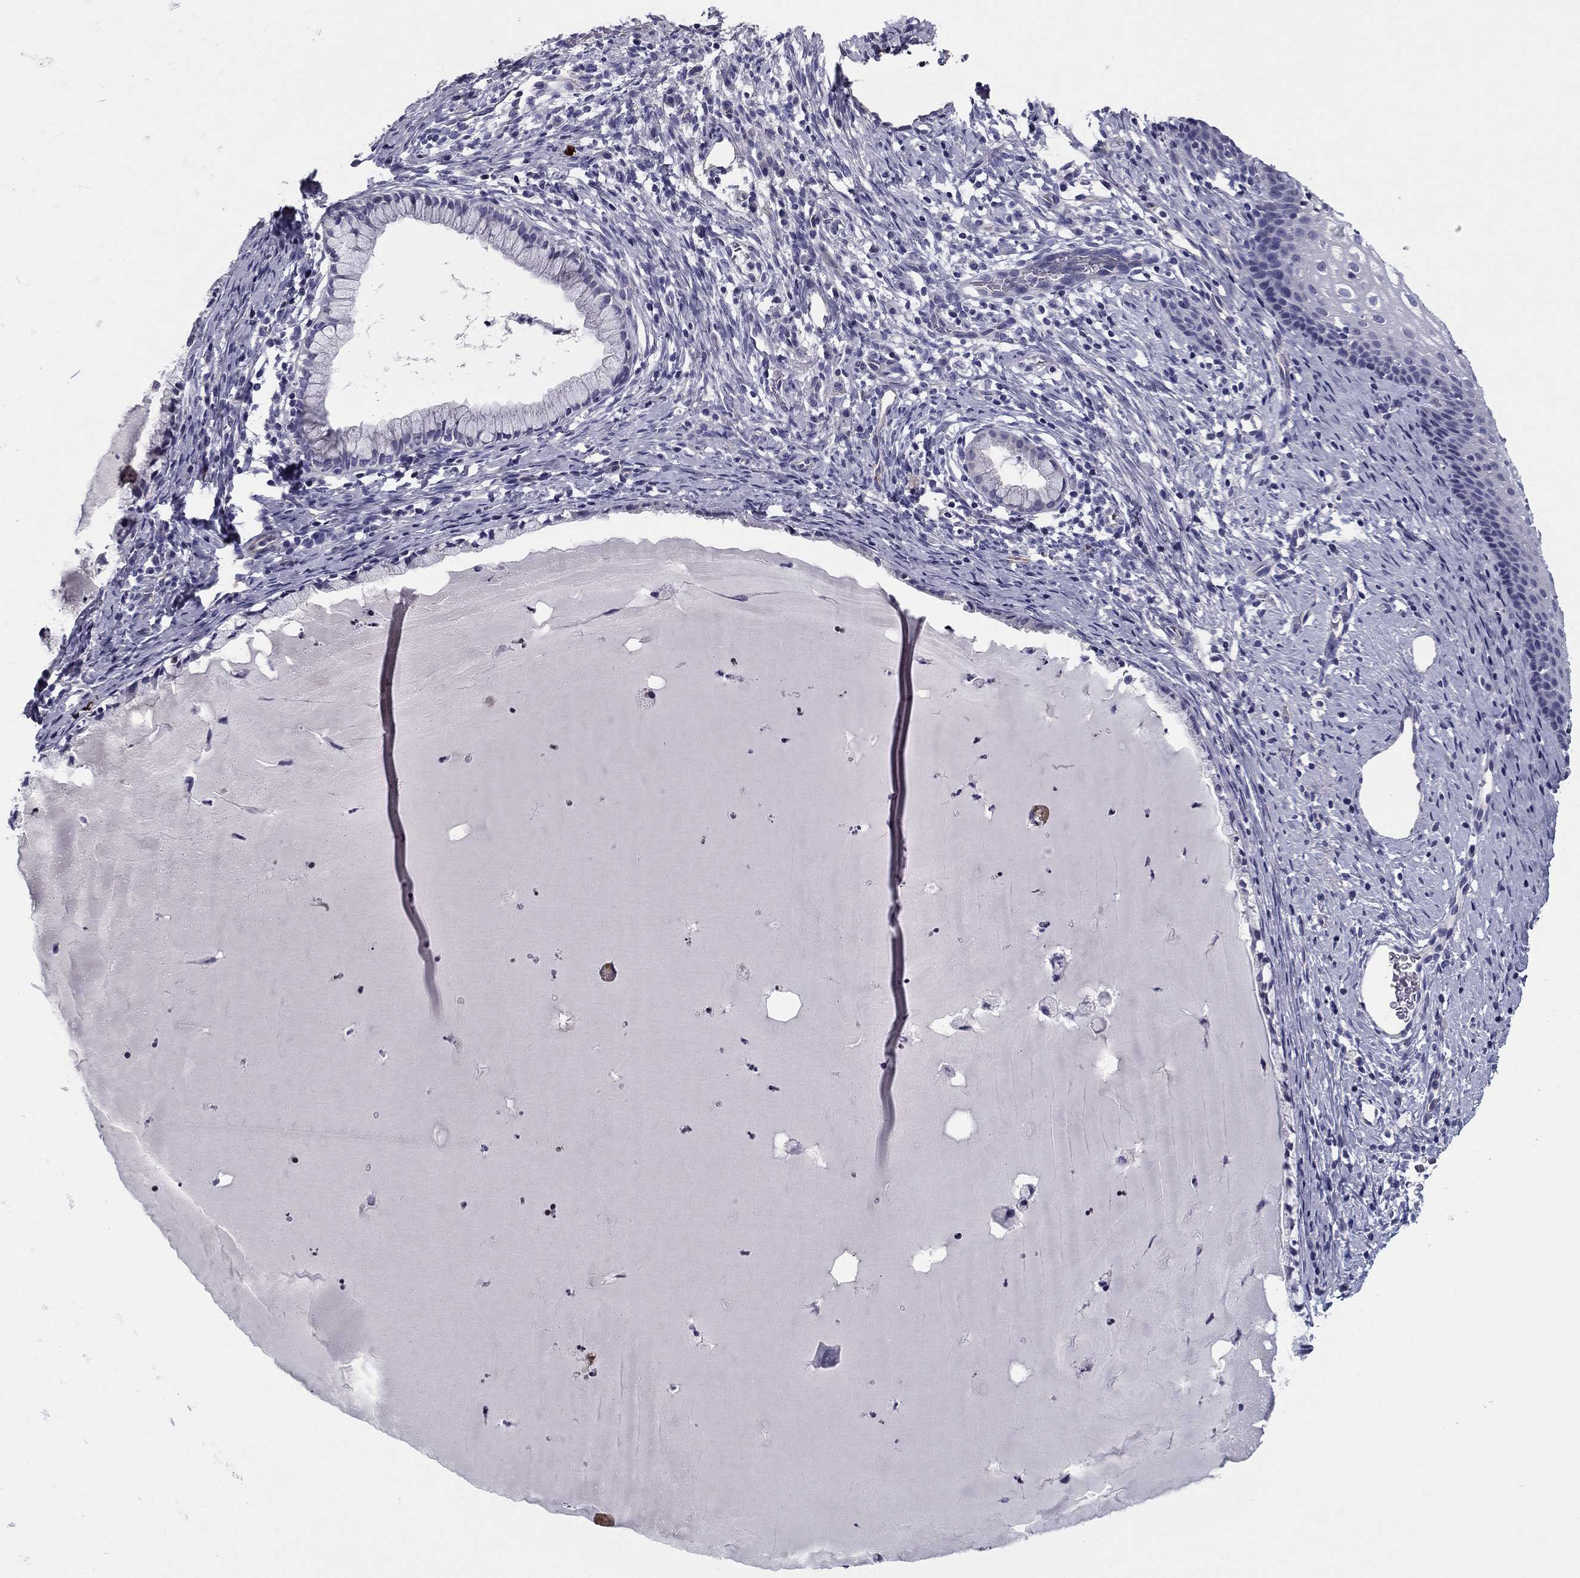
{"staining": {"intensity": "negative", "quantity": "none", "location": "none"}, "tissue": "cervix", "cell_type": "Glandular cells", "image_type": "normal", "snomed": [{"axis": "morphology", "description": "Normal tissue, NOS"}, {"axis": "topography", "description": "Cervix"}], "caption": "Photomicrograph shows no significant protein positivity in glandular cells of unremarkable cervix.", "gene": "FLNC", "patient": {"sex": "female", "age": 39}}